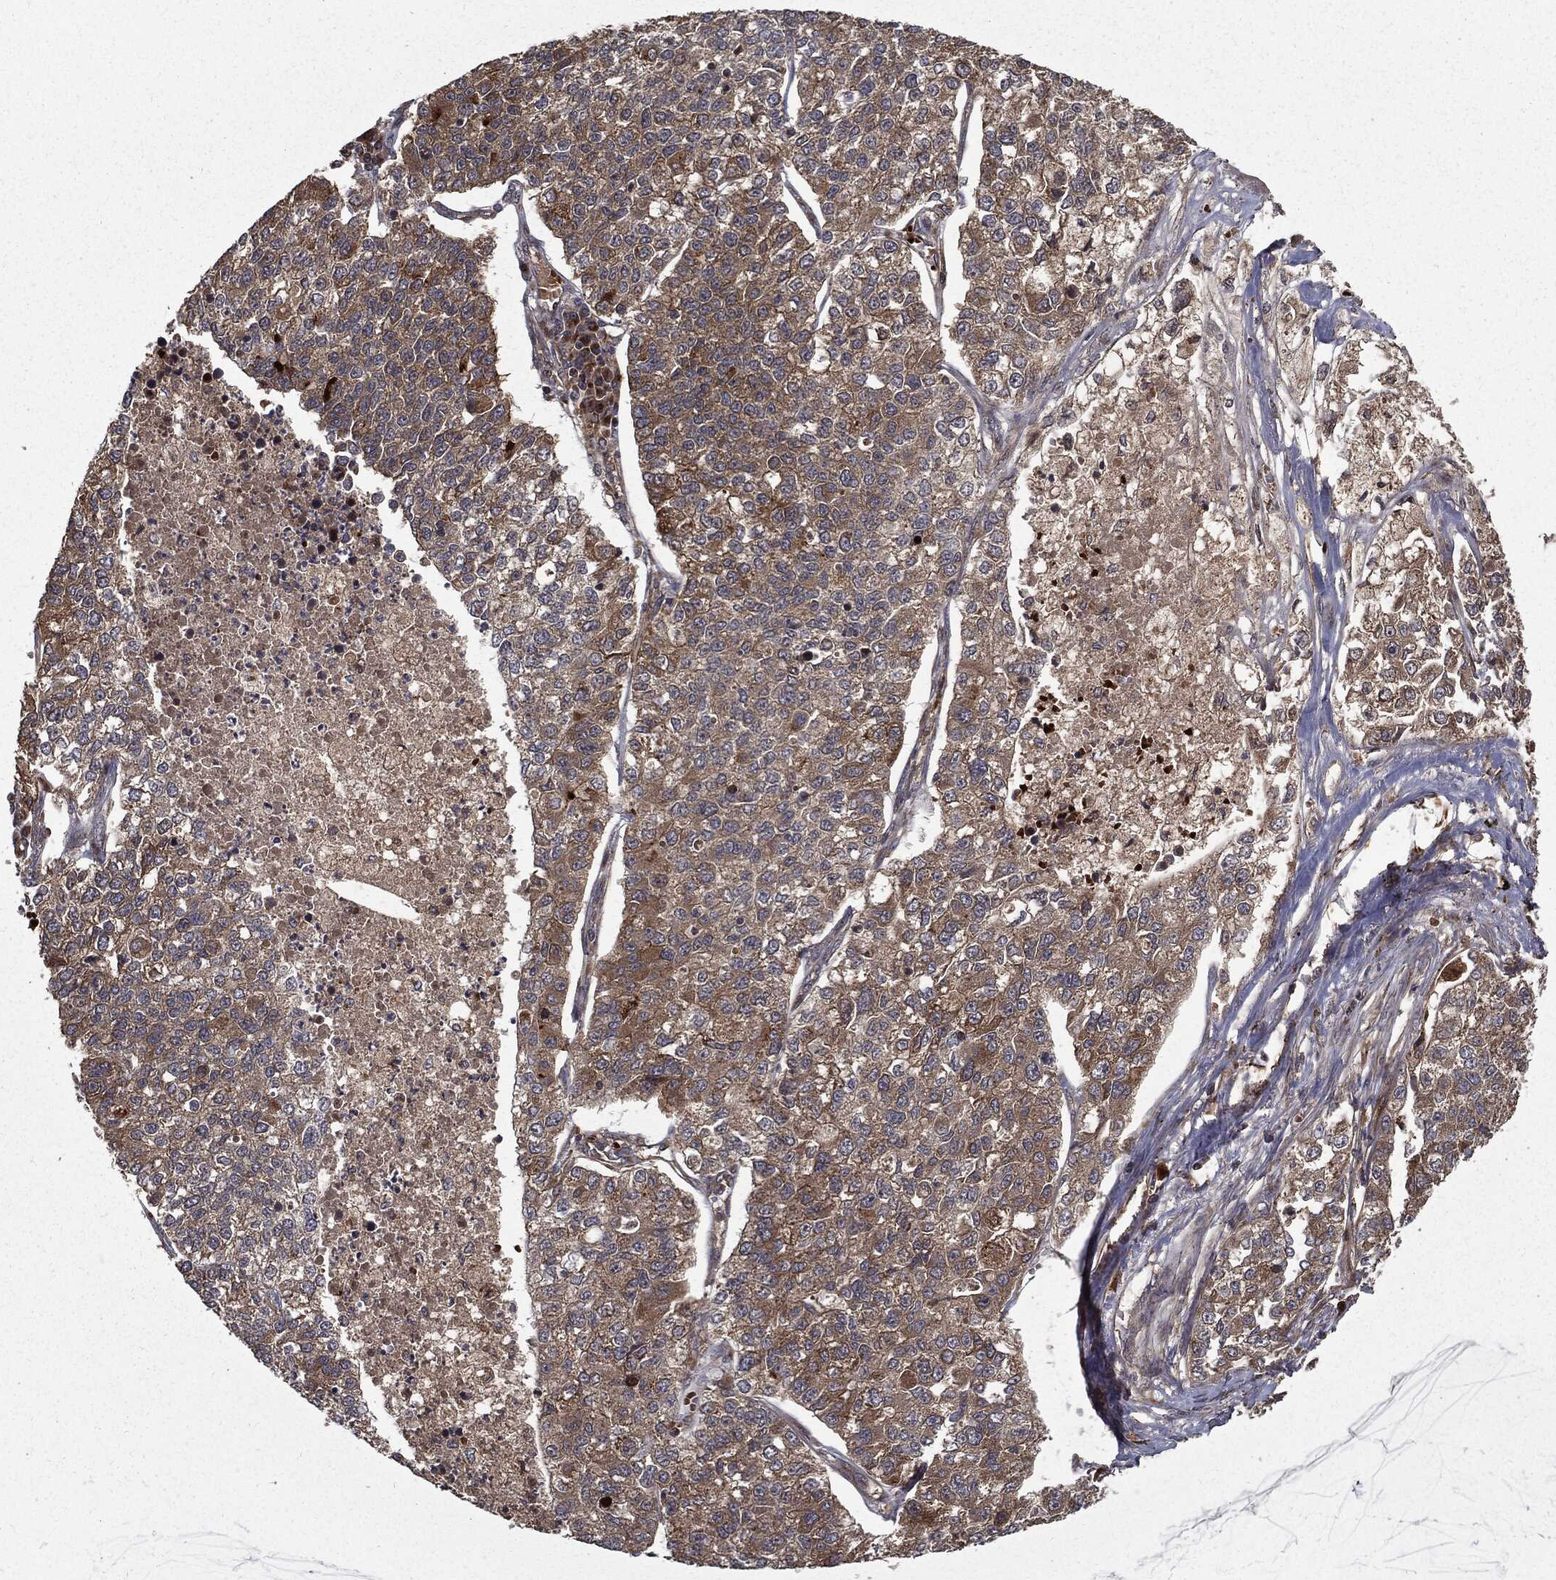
{"staining": {"intensity": "weak", "quantity": ">75%", "location": "cytoplasmic/membranous"}, "tissue": "lung cancer", "cell_type": "Tumor cells", "image_type": "cancer", "snomed": [{"axis": "morphology", "description": "Adenocarcinoma, NOS"}, {"axis": "topography", "description": "Lung"}], "caption": "The photomicrograph reveals a brown stain indicating the presence of a protein in the cytoplasmic/membranous of tumor cells in lung adenocarcinoma.", "gene": "HTT", "patient": {"sex": "male", "age": 49}}